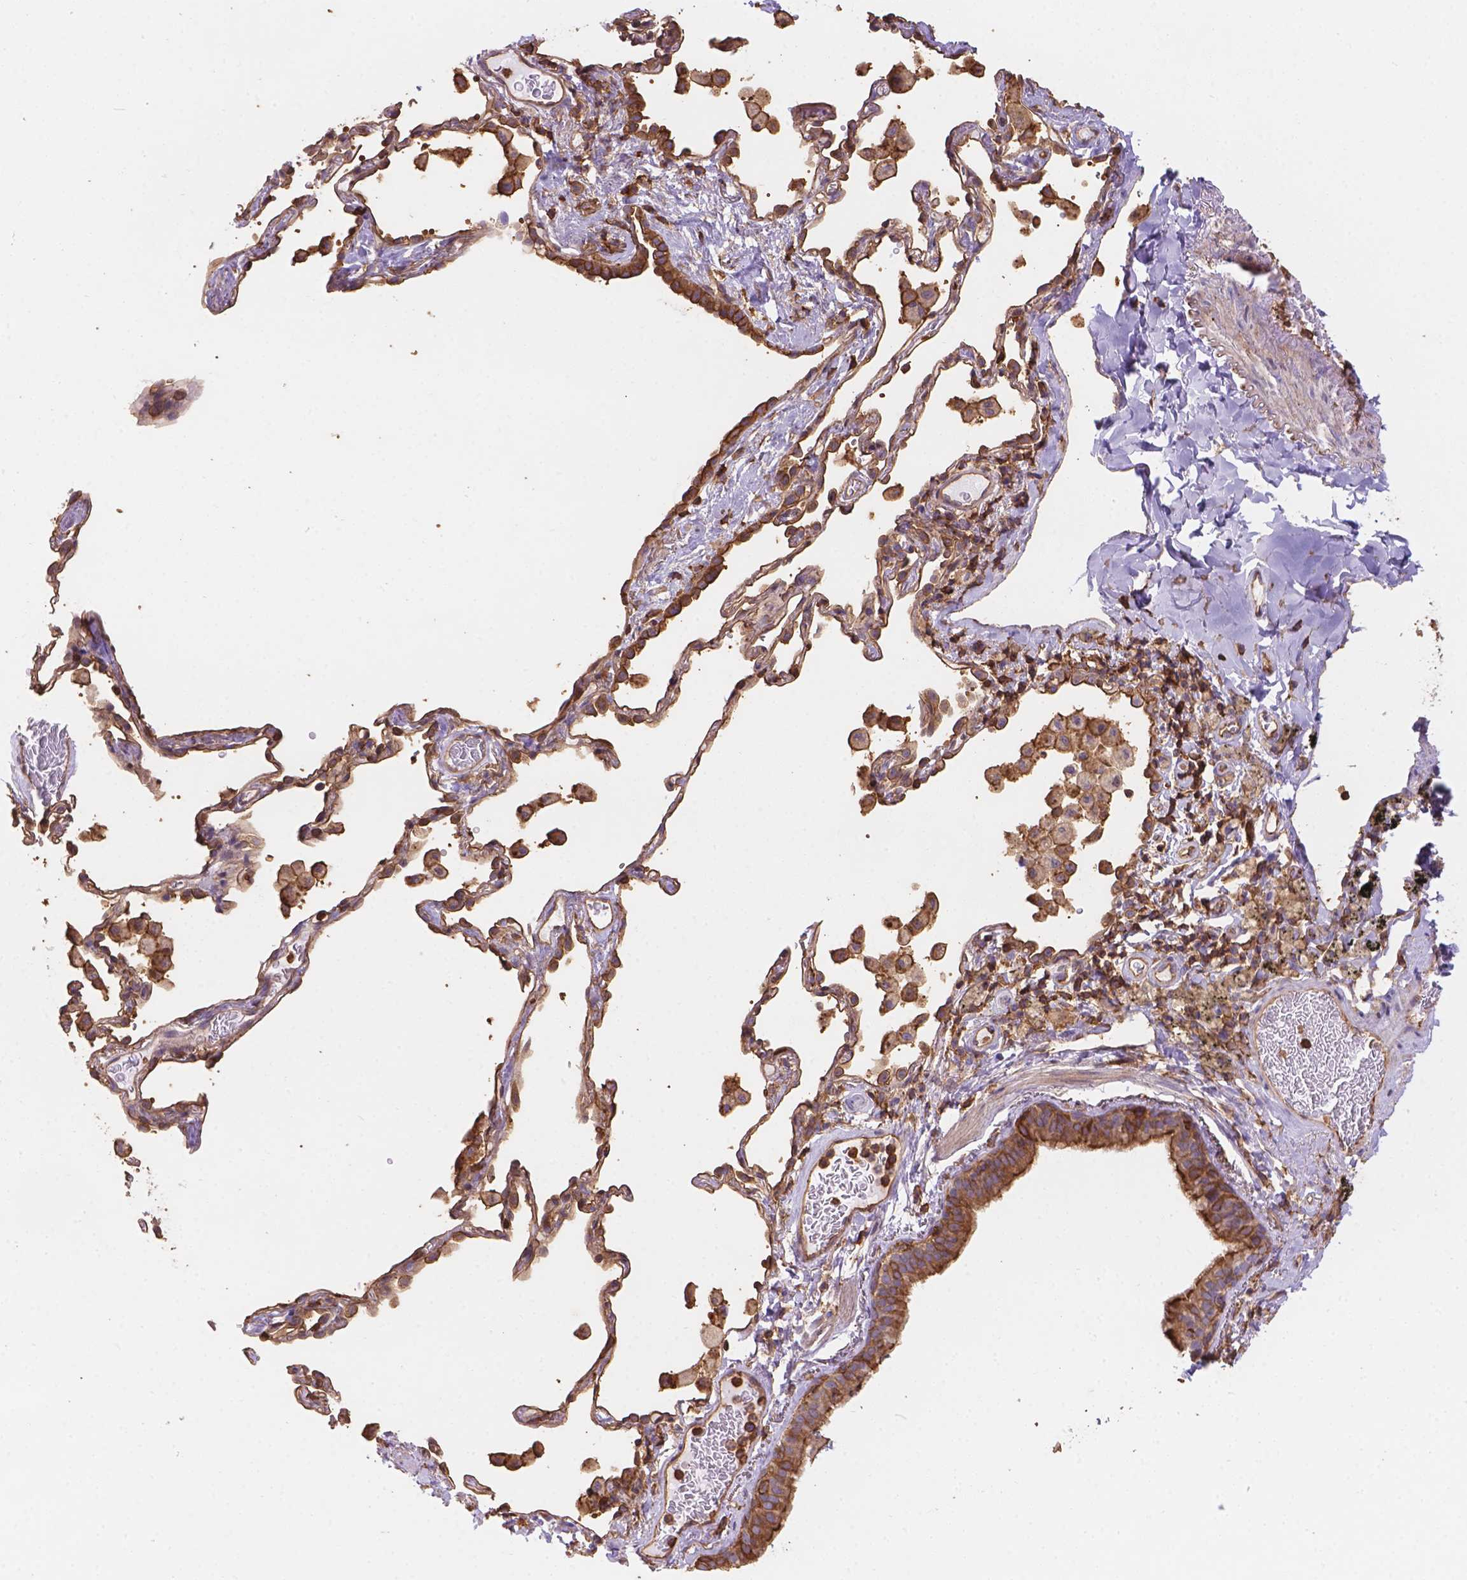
{"staining": {"intensity": "moderate", "quantity": ">75%", "location": "cytoplasmic/membranous"}, "tissue": "bronchus", "cell_type": "Respiratory epithelial cells", "image_type": "normal", "snomed": [{"axis": "morphology", "description": "Normal tissue, NOS"}, {"axis": "topography", "description": "Bronchus"}, {"axis": "topography", "description": "Lung"}], "caption": "Immunohistochemical staining of benign bronchus reveals moderate cytoplasmic/membranous protein positivity in about >75% of respiratory epithelial cells.", "gene": "DMWD", "patient": {"sex": "male", "age": 54}}